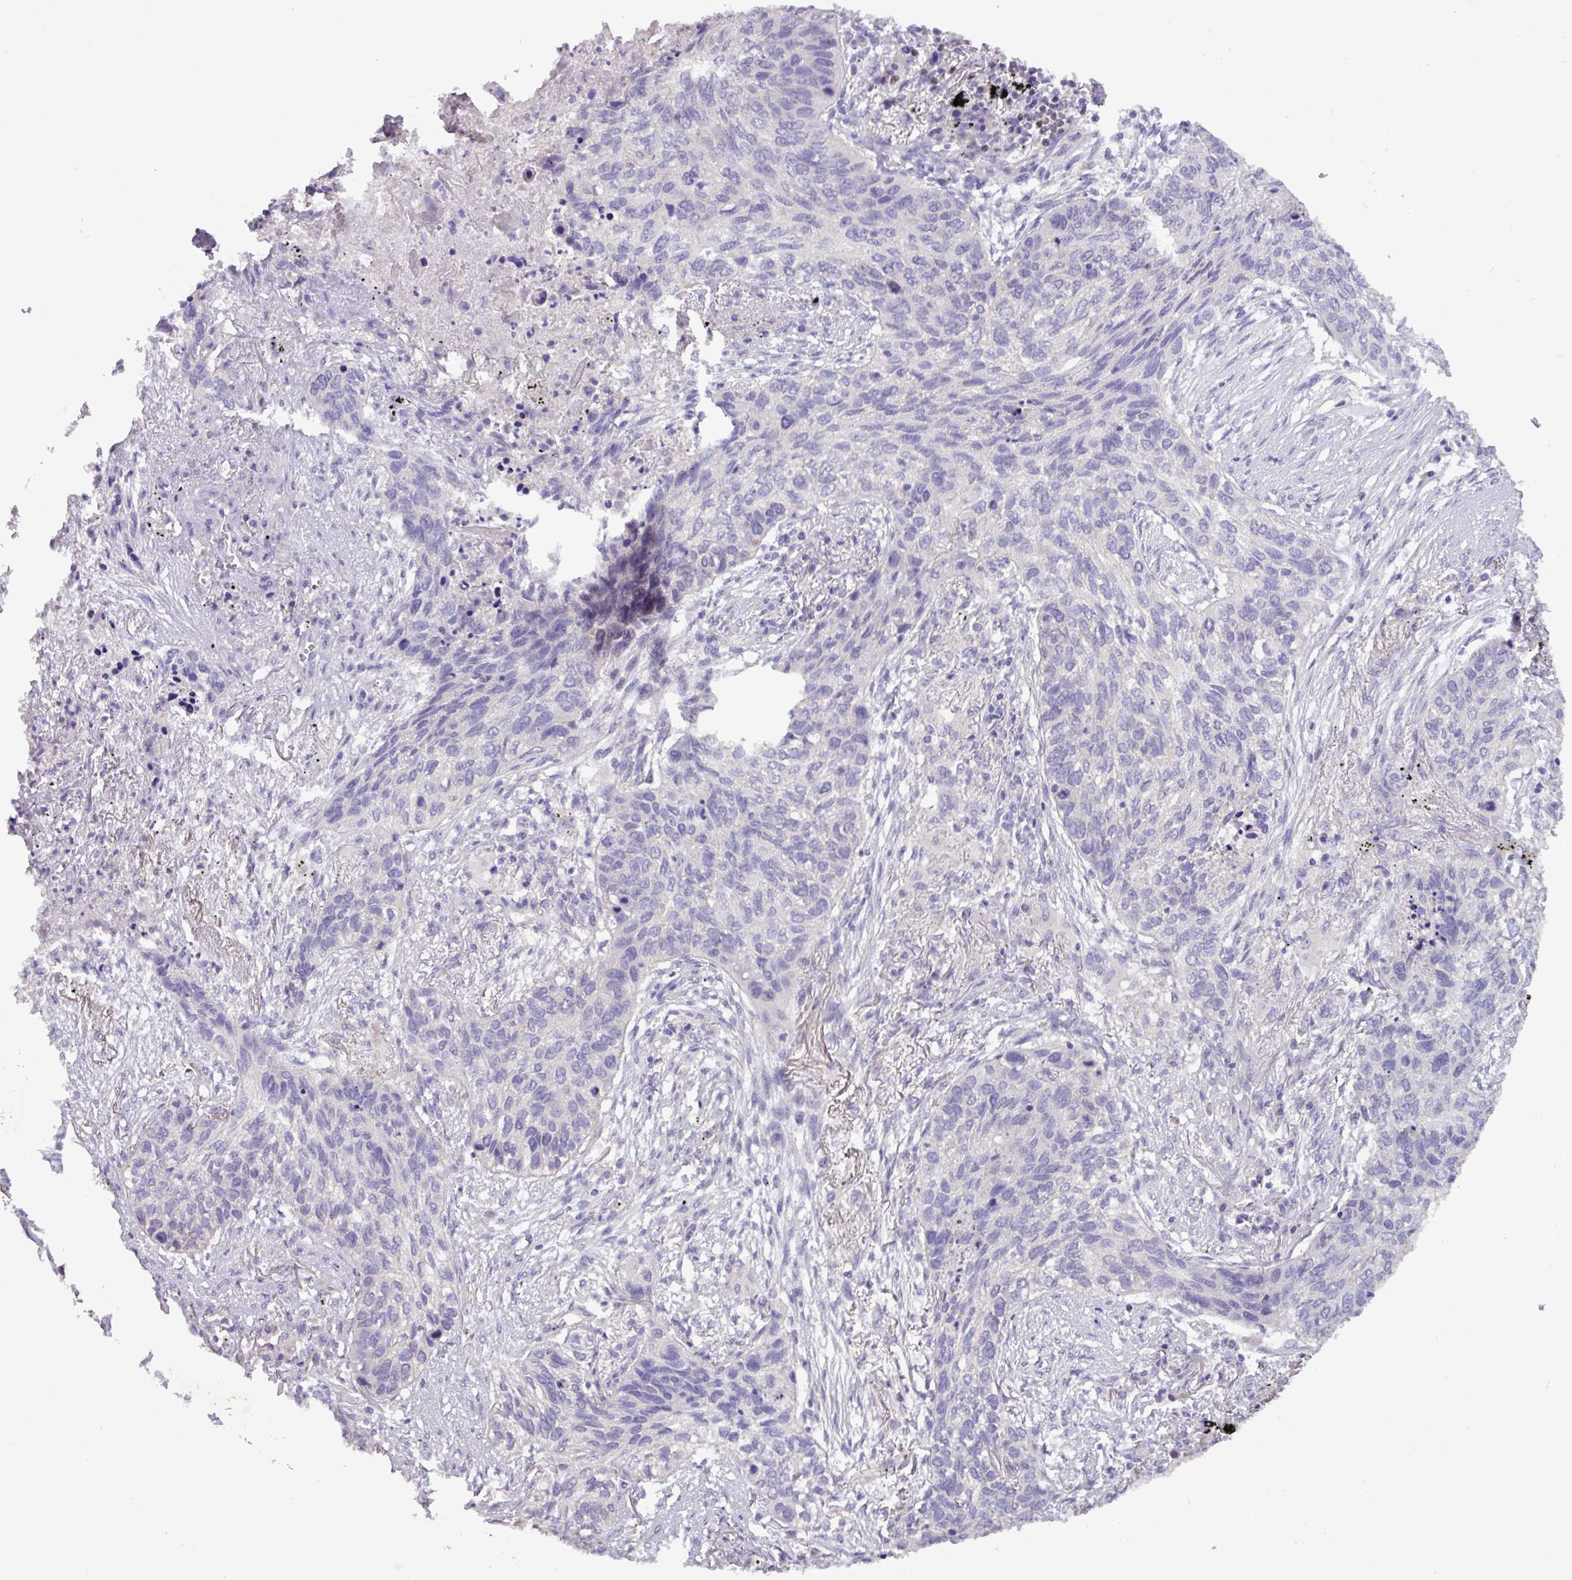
{"staining": {"intensity": "negative", "quantity": "none", "location": "none"}, "tissue": "lung cancer", "cell_type": "Tumor cells", "image_type": "cancer", "snomed": [{"axis": "morphology", "description": "Squamous cell carcinoma, NOS"}, {"axis": "topography", "description": "Lung"}], "caption": "Immunohistochemical staining of human lung cancer (squamous cell carcinoma) exhibits no significant positivity in tumor cells.", "gene": "PAX8", "patient": {"sex": "female", "age": 63}}